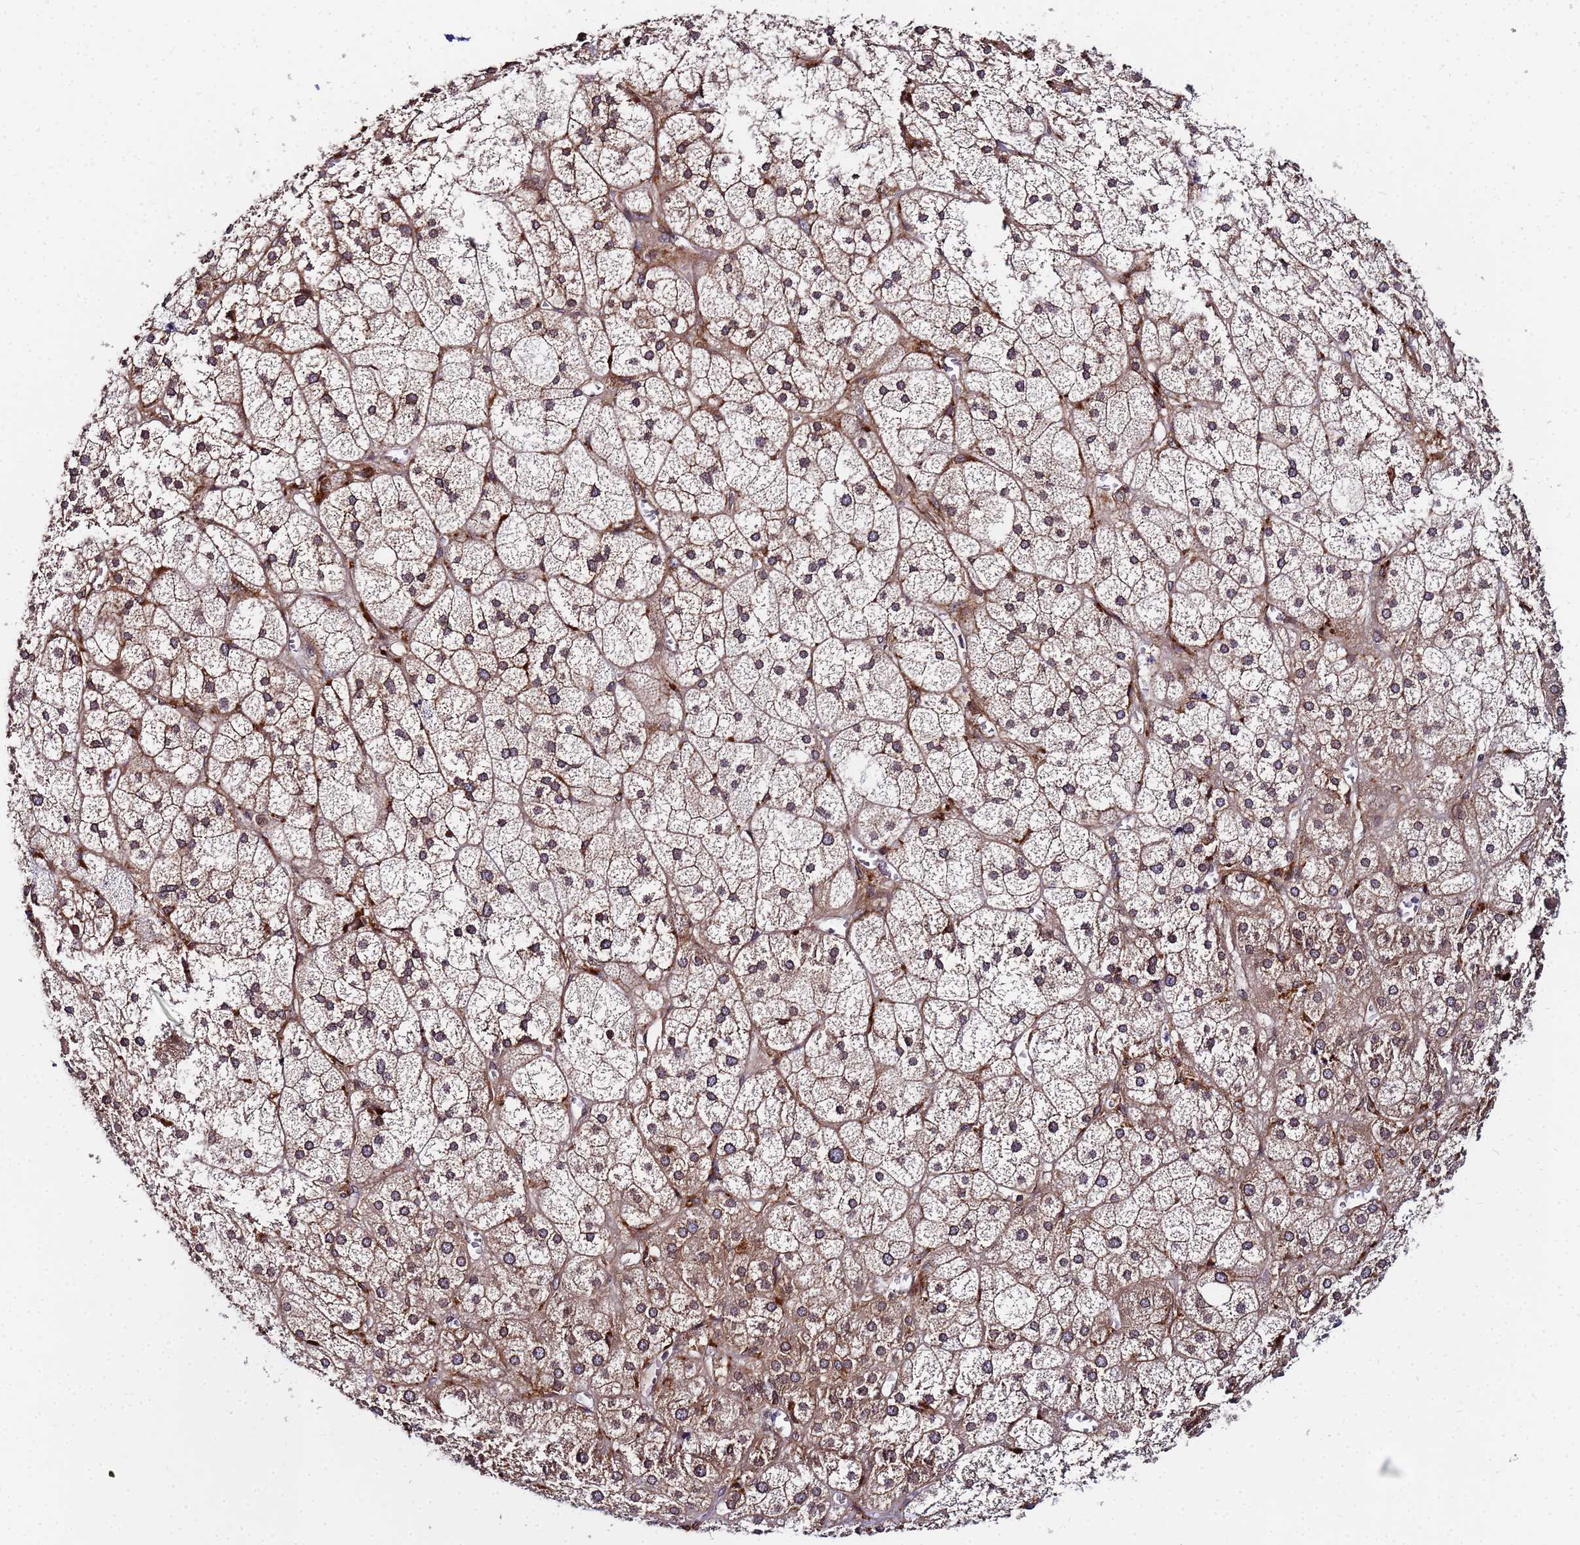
{"staining": {"intensity": "moderate", "quantity": ">75%", "location": "cytoplasmic/membranous"}, "tissue": "adrenal gland", "cell_type": "Glandular cells", "image_type": "normal", "snomed": [{"axis": "morphology", "description": "Normal tissue, NOS"}, {"axis": "topography", "description": "Adrenal gland"}], "caption": "Immunohistochemistry (DAB) staining of unremarkable human adrenal gland demonstrates moderate cytoplasmic/membranous protein staining in about >75% of glandular cells. (DAB (3,3'-diaminobenzidine) = brown stain, brightfield microscopy at high magnification).", "gene": "UNC93B1", "patient": {"sex": "female", "age": 61}}